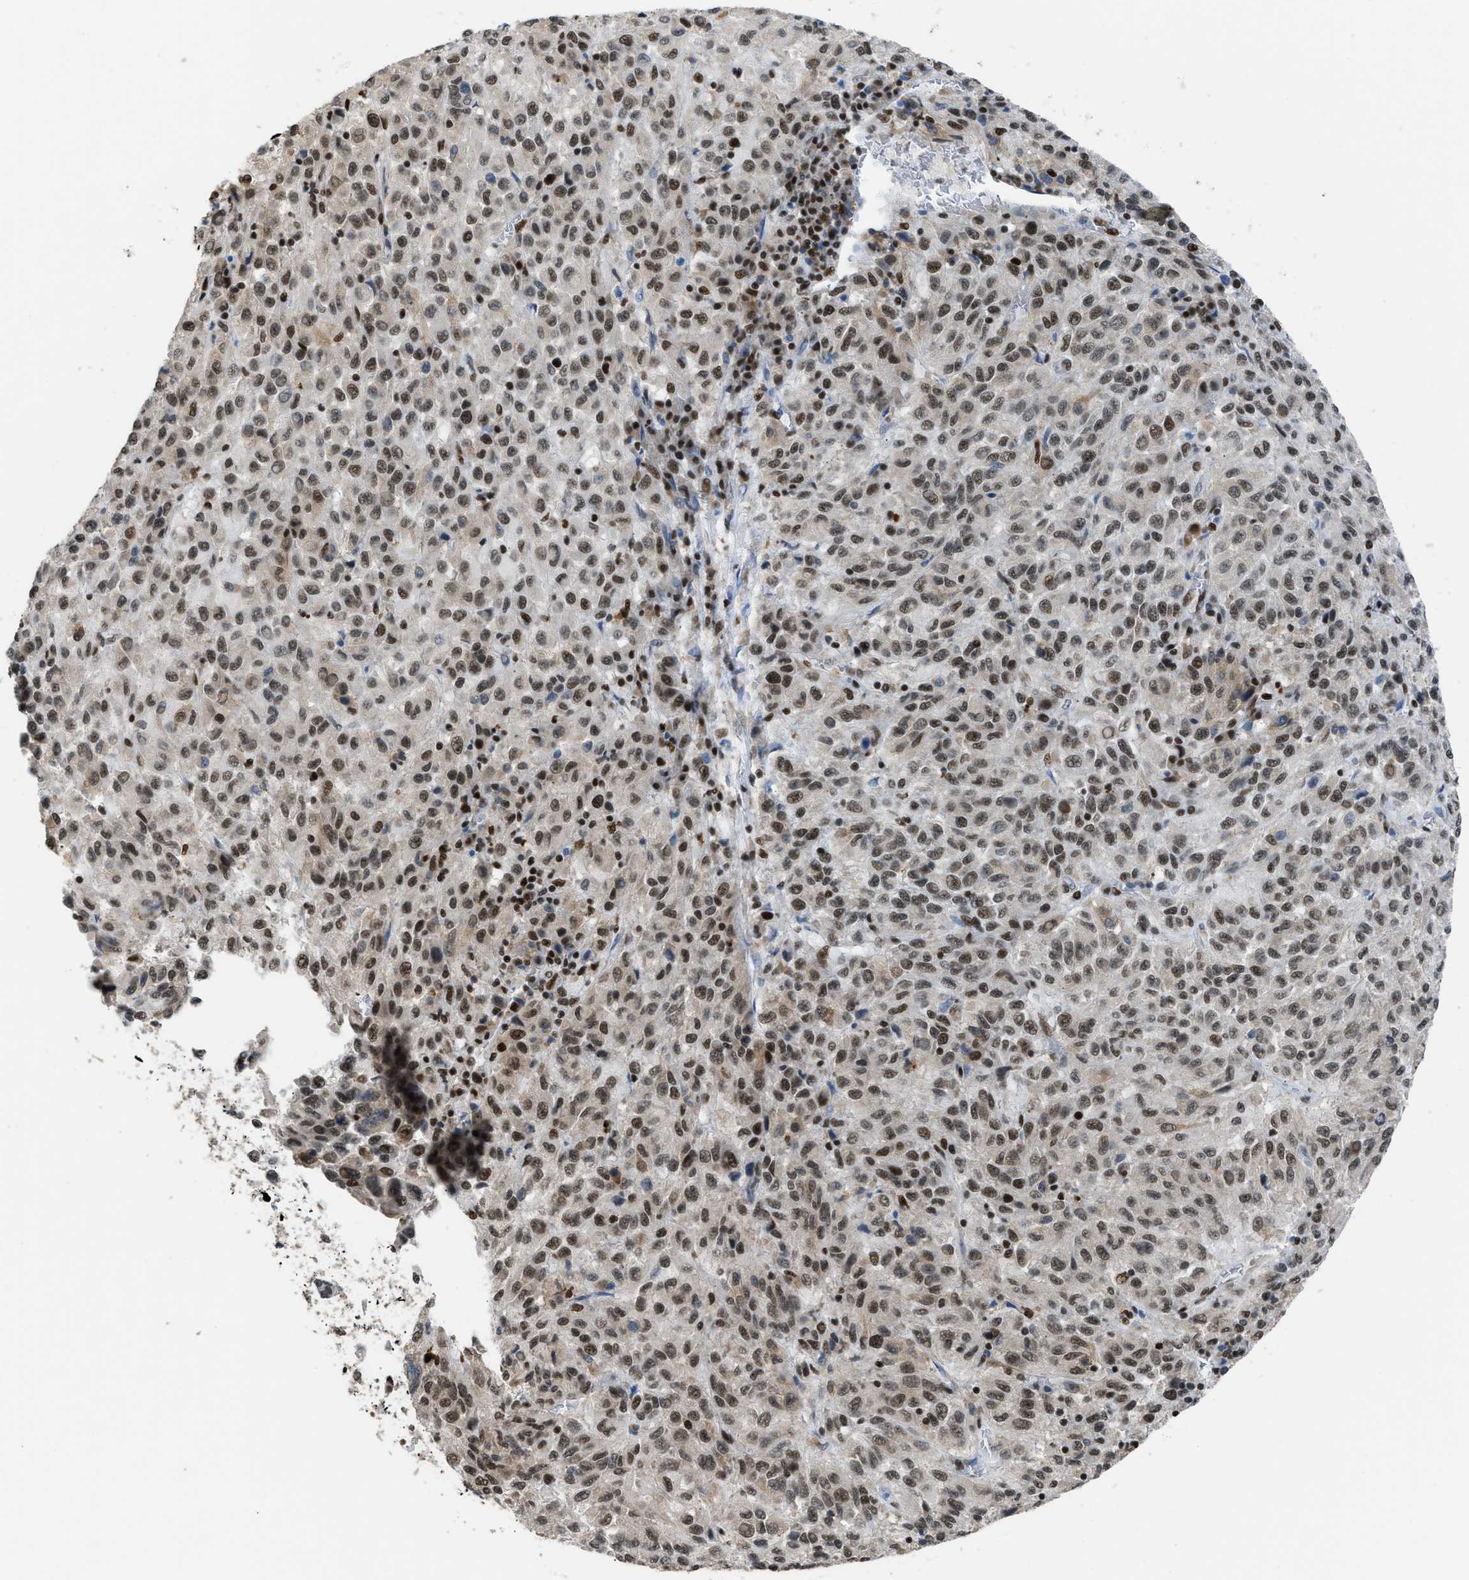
{"staining": {"intensity": "strong", "quantity": ">75%", "location": "nuclear"}, "tissue": "melanoma", "cell_type": "Tumor cells", "image_type": "cancer", "snomed": [{"axis": "morphology", "description": "Malignant melanoma, Metastatic site"}, {"axis": "topography", "description": "Lung"}], "caption": "IHC photomicrograph of human melanoma stained for a protein (brown), which demonstrates high levels of strong nuclear positivity in approximately >75% of tumor cells.", "gene": "SCAF4", "patient": {"sex": "male", "age": 64}}